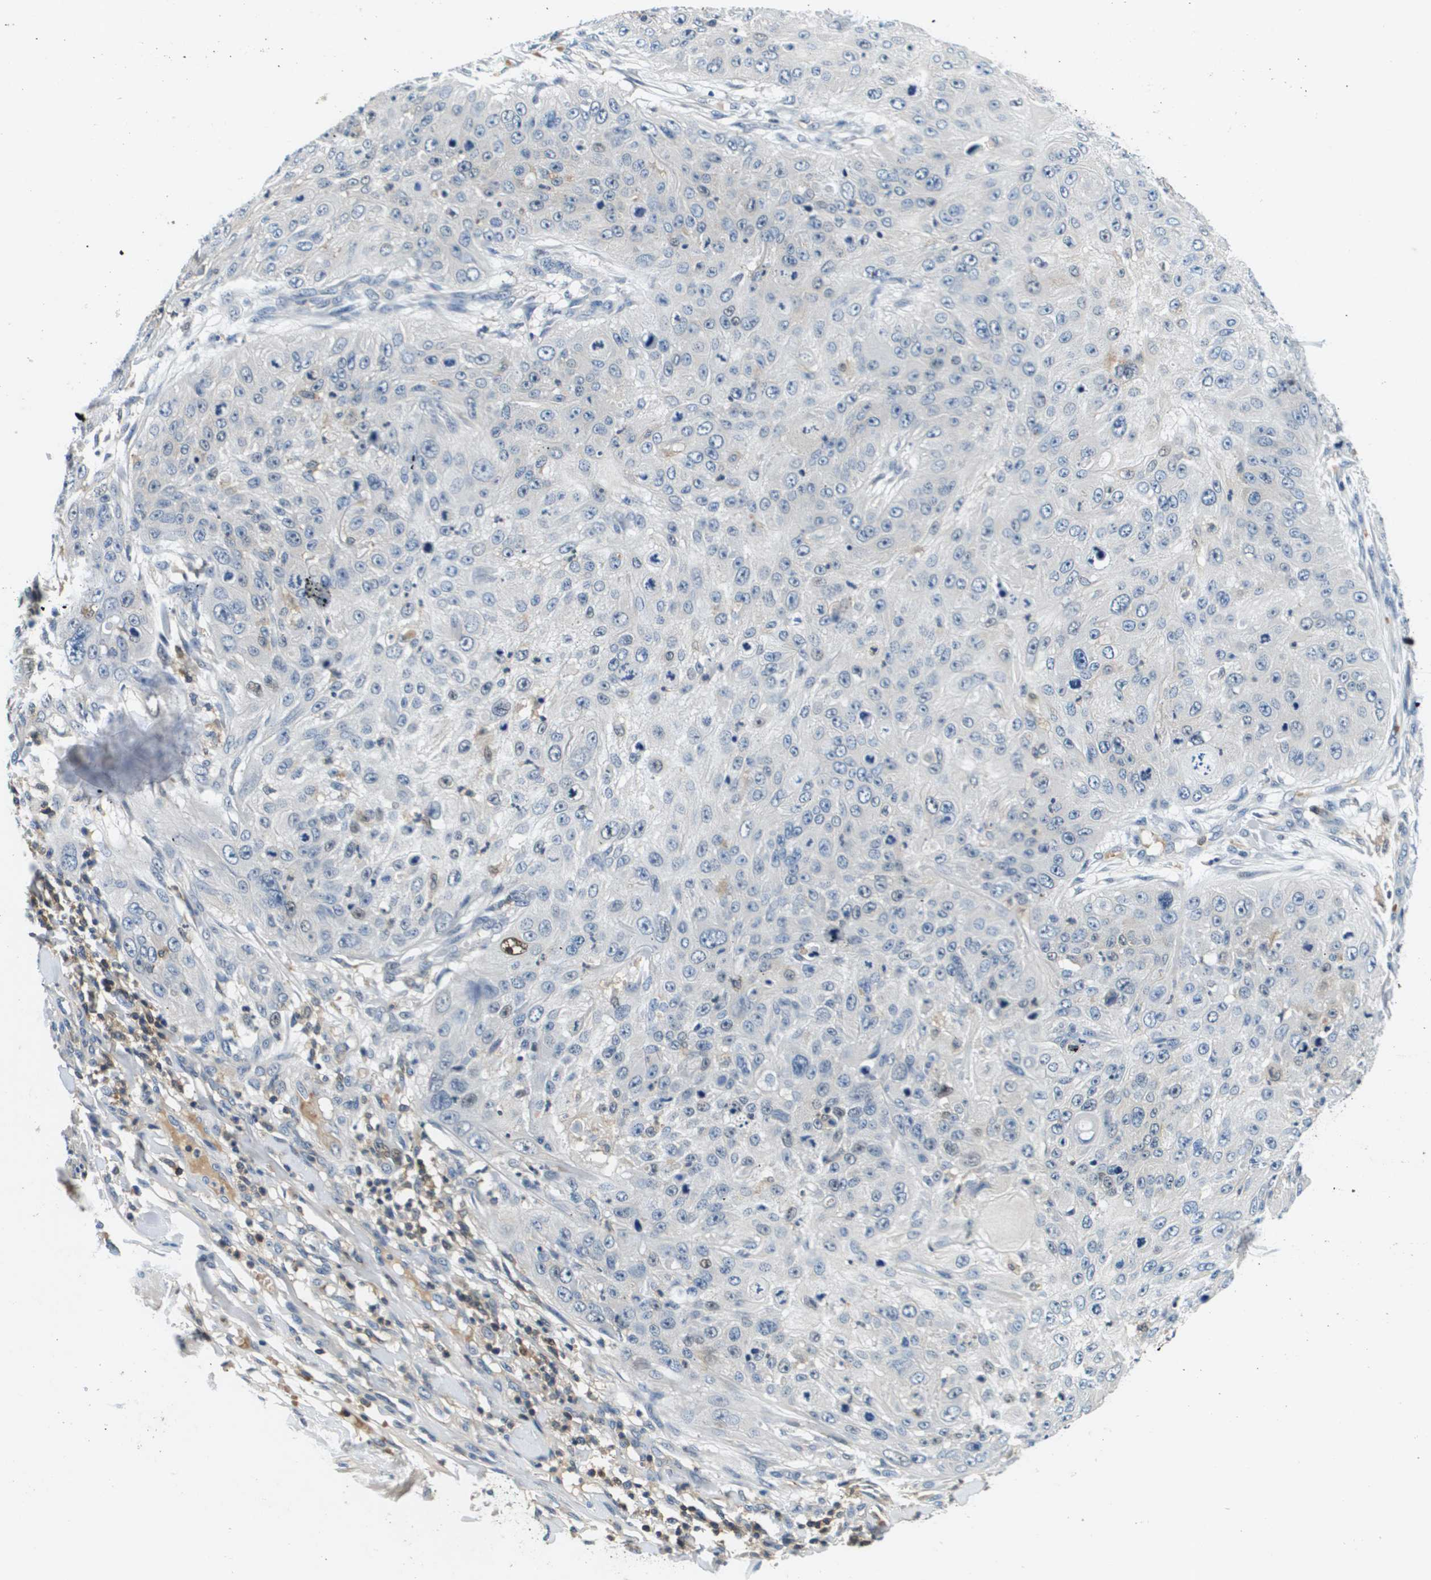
{"staining": {"intensity": "negative", "quantity": "none", "location": "none"}, "tissue": "skin cancer", "cell_type": "Tumor cells", "image_type": "cancer", "snomed": [{"axis": "morphology", "description": "Squamous cell carcinoma, NOS"}, {"axis": "topography", "description": "Skin"}], "caption": "Tumor cells are negative for protein expression in human skin cancer.", "gene": "KCNQ5", "patient": {"sex": "female", "age": 80}}